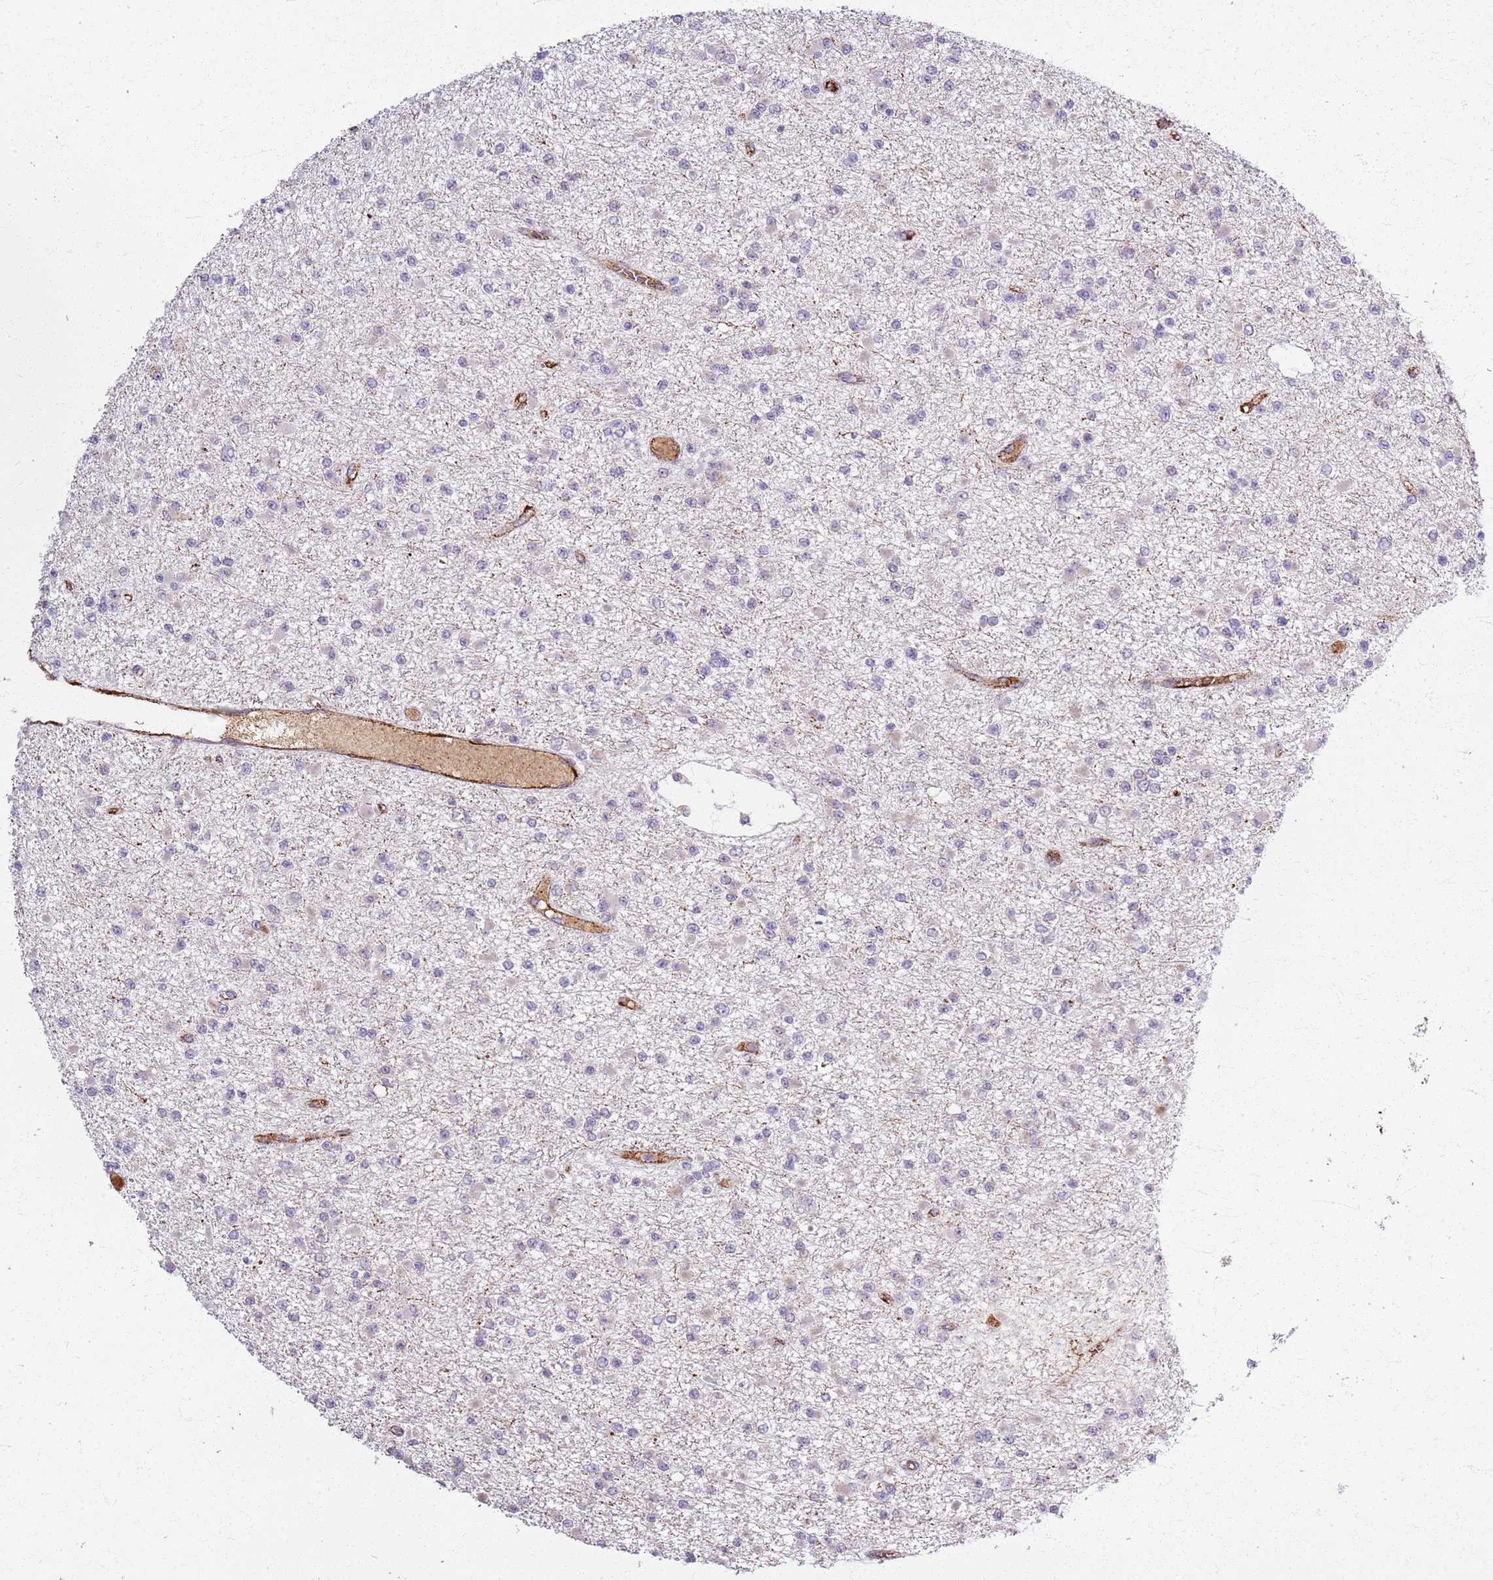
{"staining": {"intensity": "negative", "quantity": "none", "location": "none"}, "tissue": "glioma", "cell_type": "Tumor cells", "image_type": "cancer", "snomed": [{"axis": "morphology", "description": "Glioma, malignant, Low grade"}, {"axis": "topography", "description": "Brain"}], "caption": "Image shows no significant protein staining in tumor cells of malignant glioma (low-grade).", "gene": "KRI1", "patient": {"sex": "female", "age": 22}}